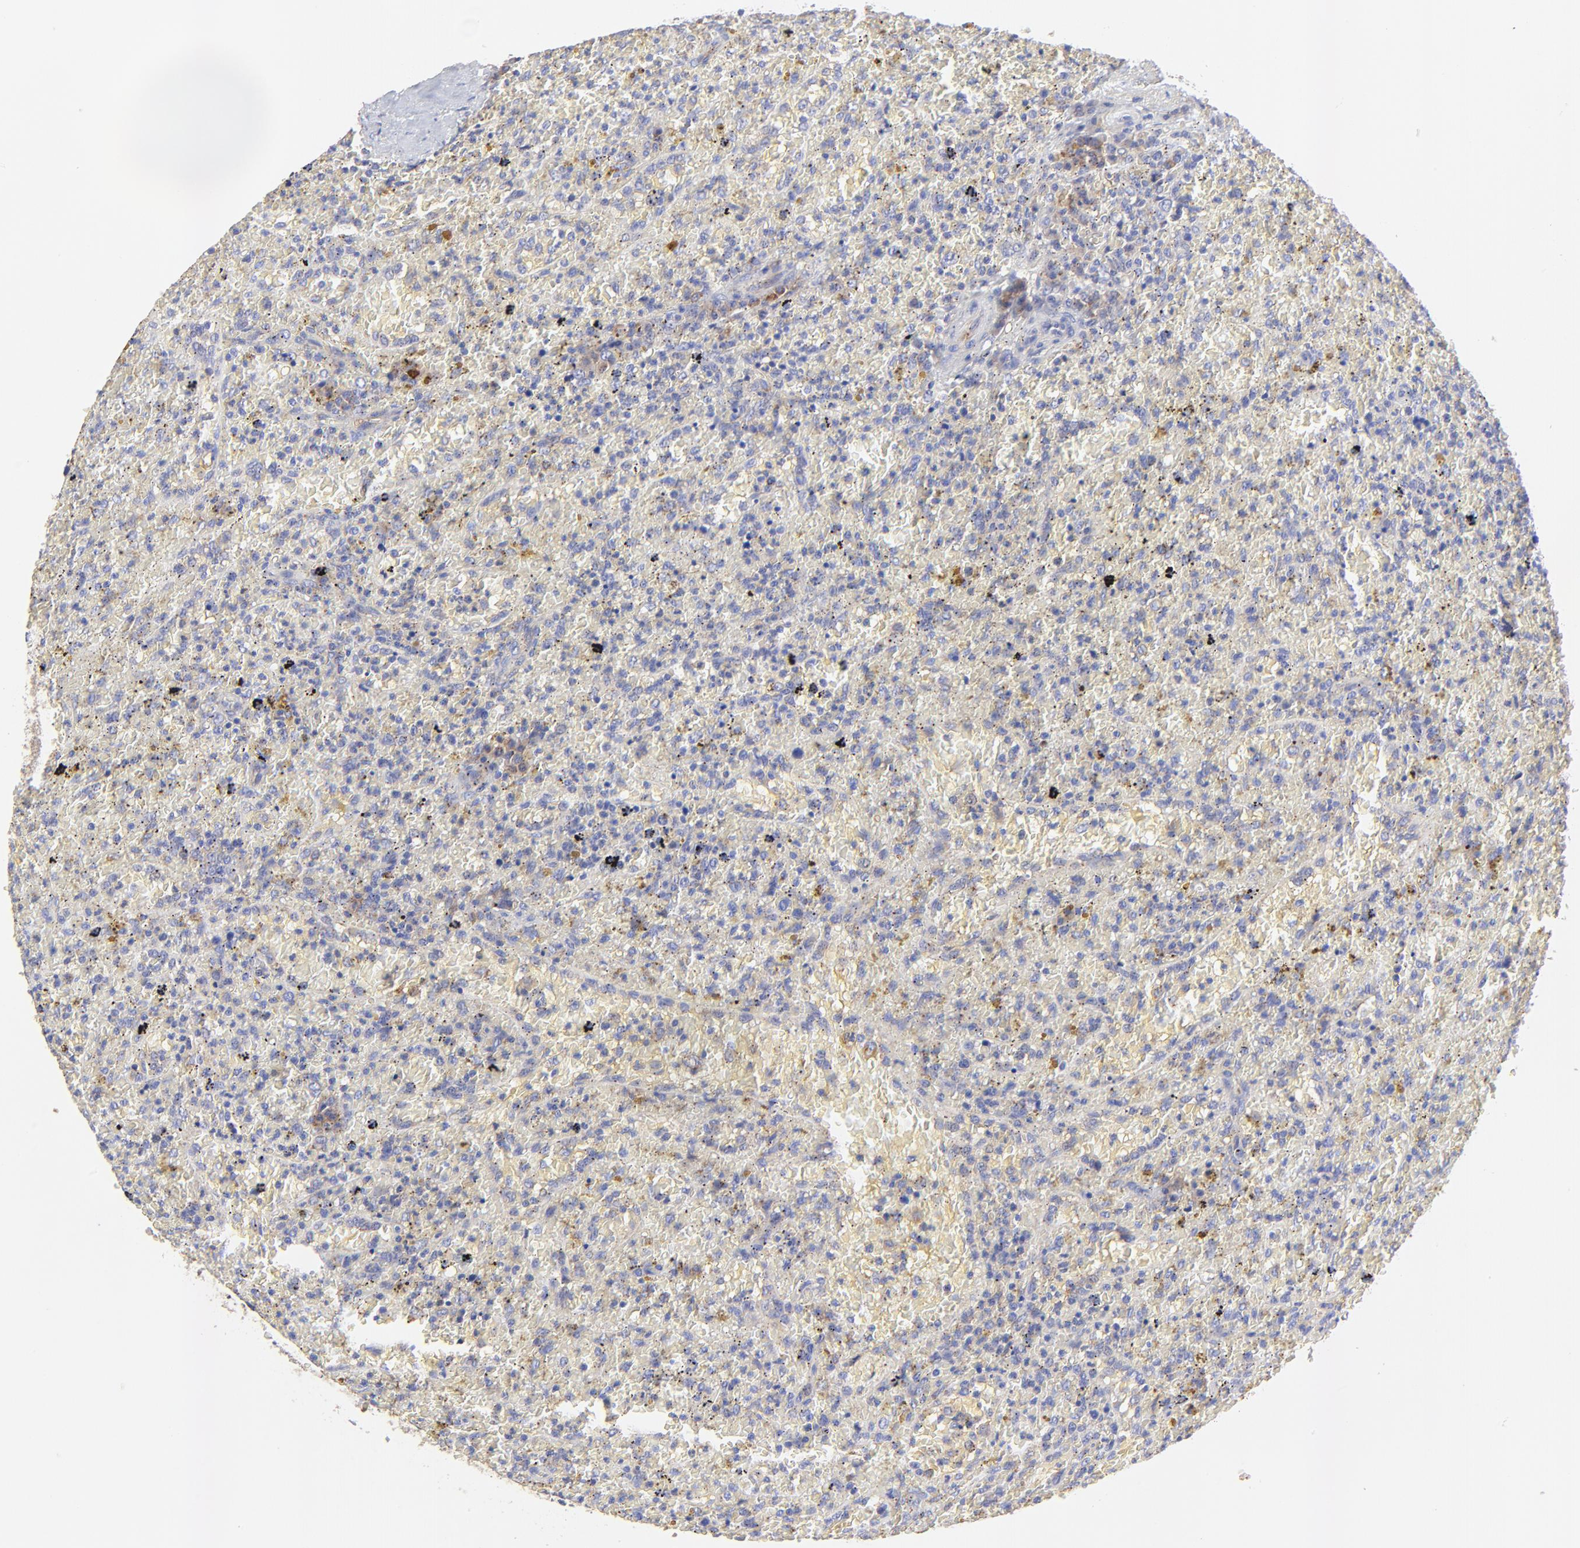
{"staining": {"intensity": "weak", "quantity": "<25%", "location": "cytoplasmic/membranous"}, "tissue": "lymphoma", "cell_type": "Tumor cells", "image_type": "cancer", "snomed": [{"axis": "morphology", "description": "Malignant lymphoma, non-Hodgkin's type, High grade"}, {"axis": "topography", "description": "Spleen"}, {"axis": "topography", "description": "Lymph node"}], "caption": "Lymphoma stained for a protein using immunohistochemistry exhibits no positivity tumor cells.", "gene": "LHFPL1", "patient": {"sex": "female", "age": 70}}